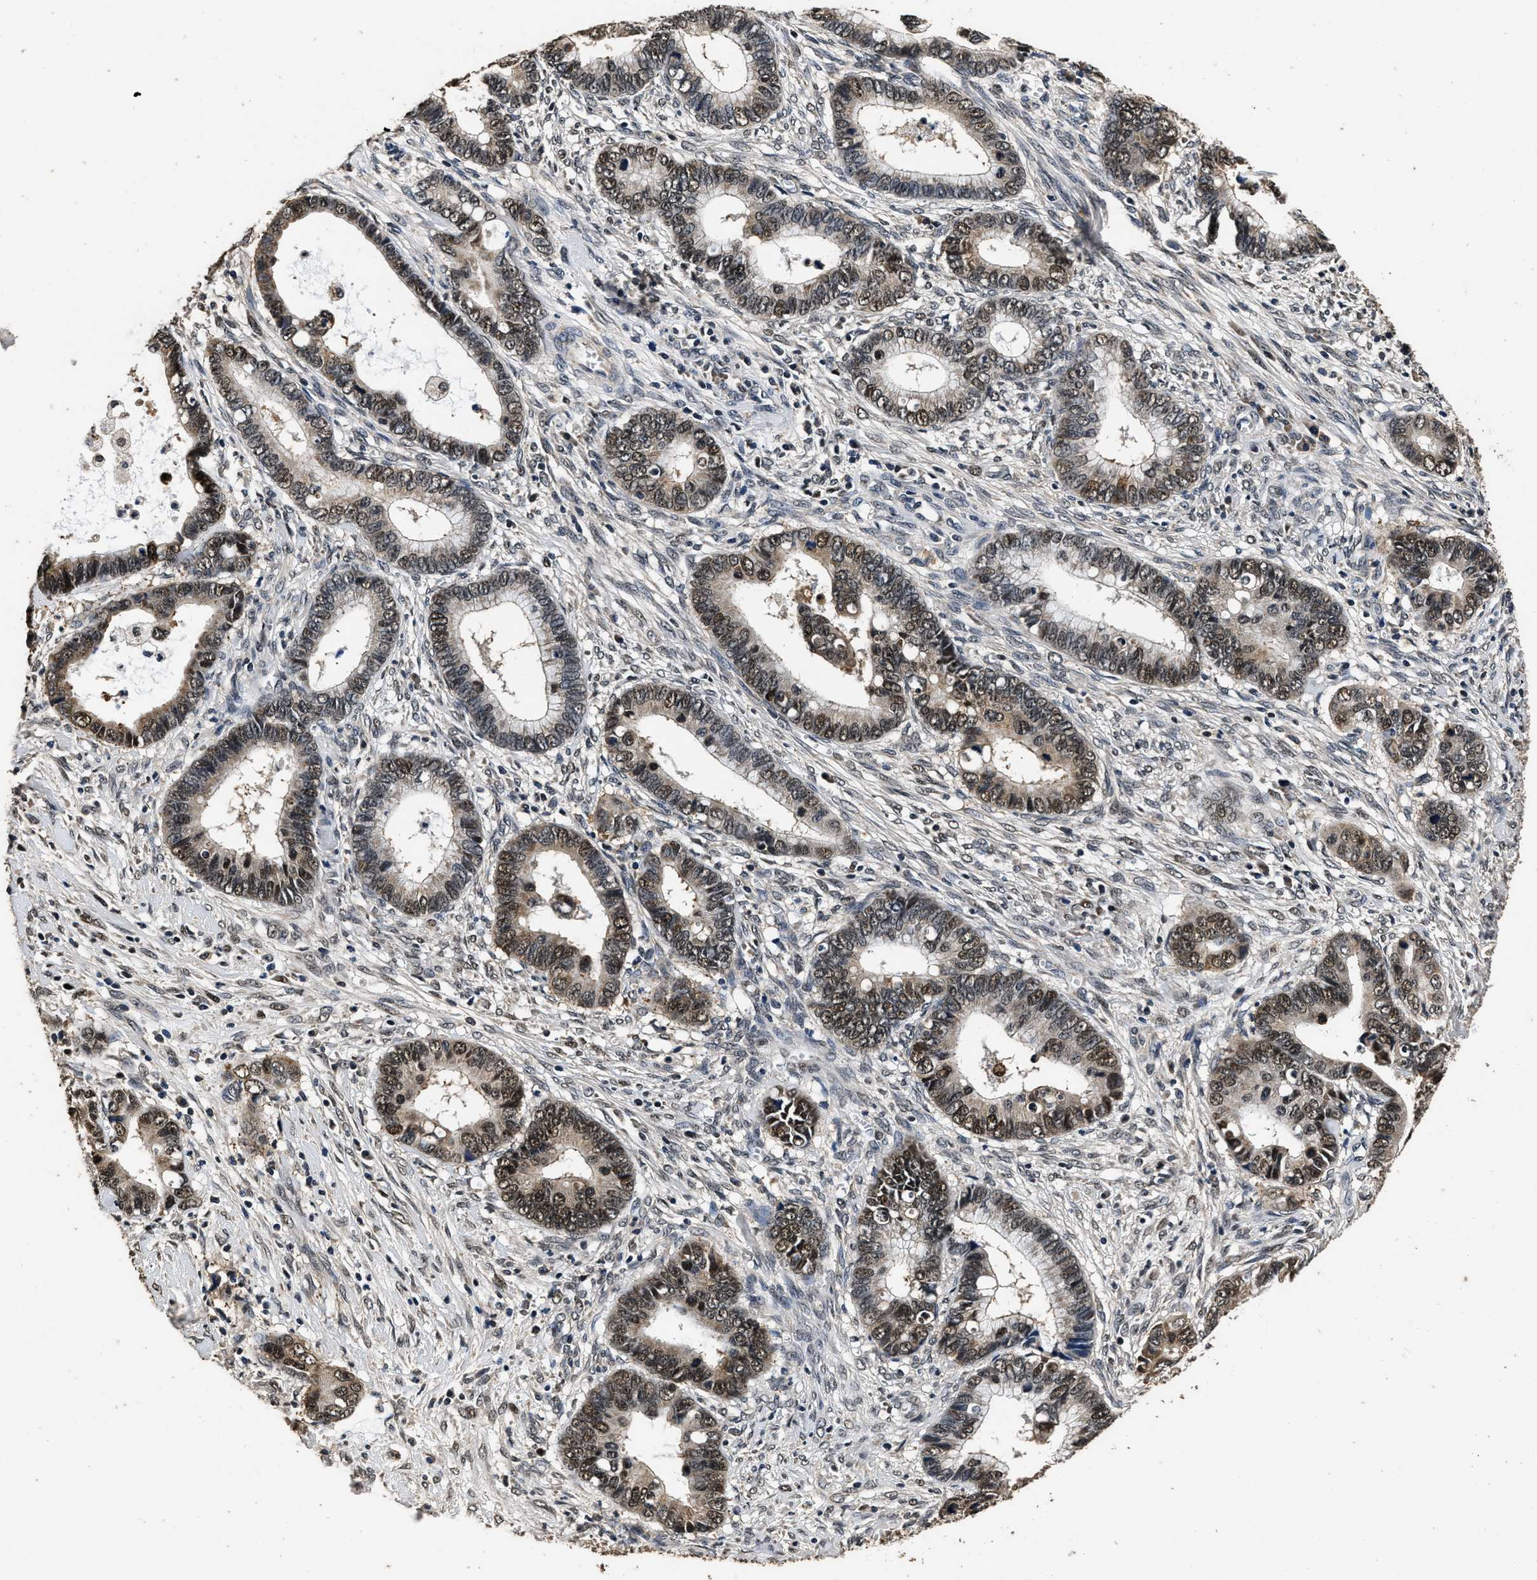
{"staining": {"intensity": "moderate", "quantity": "25%-75%", "location": "nuclear"}, "tissue": "cervical cancer", "cell_type": "Tumor cells", "image_type": "cancer", "snomed": [{"axis": "morphology", "description": "Adenocarcinoma, NOS"}, {"axis": "topography", "description": "Cervix"}], "caption": "Cervical adenocarcinoma stained with IHC displays moderate nuclear expression in approximately 25%-75% of tumor cells.", "gene": "CSTF1", "patient": {"sex": "female", "age": 44}}